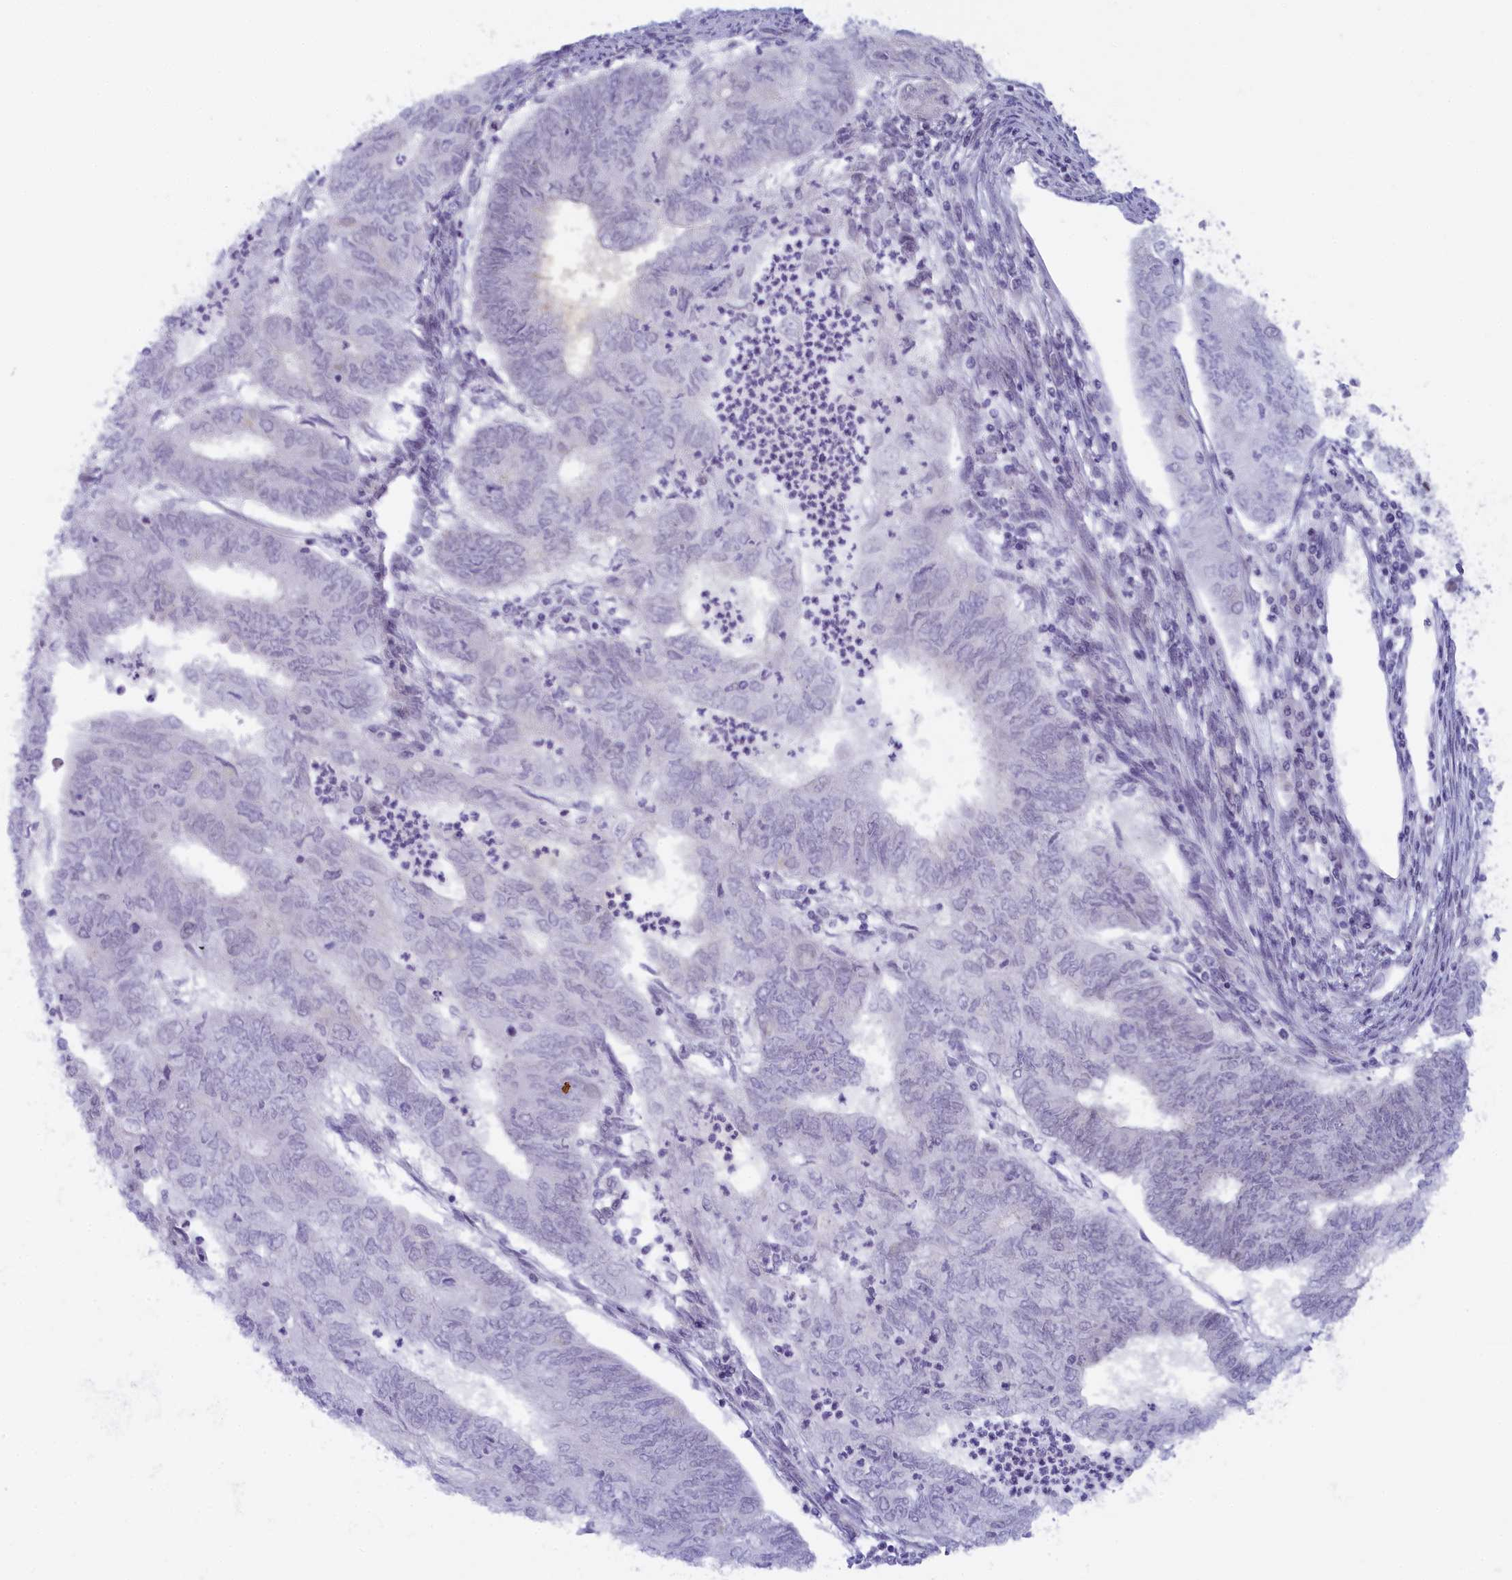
{"staining": {"intensity": "negative", "quantity": "none", "location": "none"}, "tissue": "endometrial cancer", "cell_type": "Tumor cells", "image_type": "cancer", "snomed": [{"axis": "morphology", "description": "Adenocarcinoma, NOS"}, {"axis": "topography", "description": "Endometrium"}], "caption": "A high-resolution micrograph shows IHC staining of endometrial adenocarcinoma, which reveals no significant staining in tumor cells.", "gene": "SEC31B", "patient": {"sex": "female", "age": 68}}